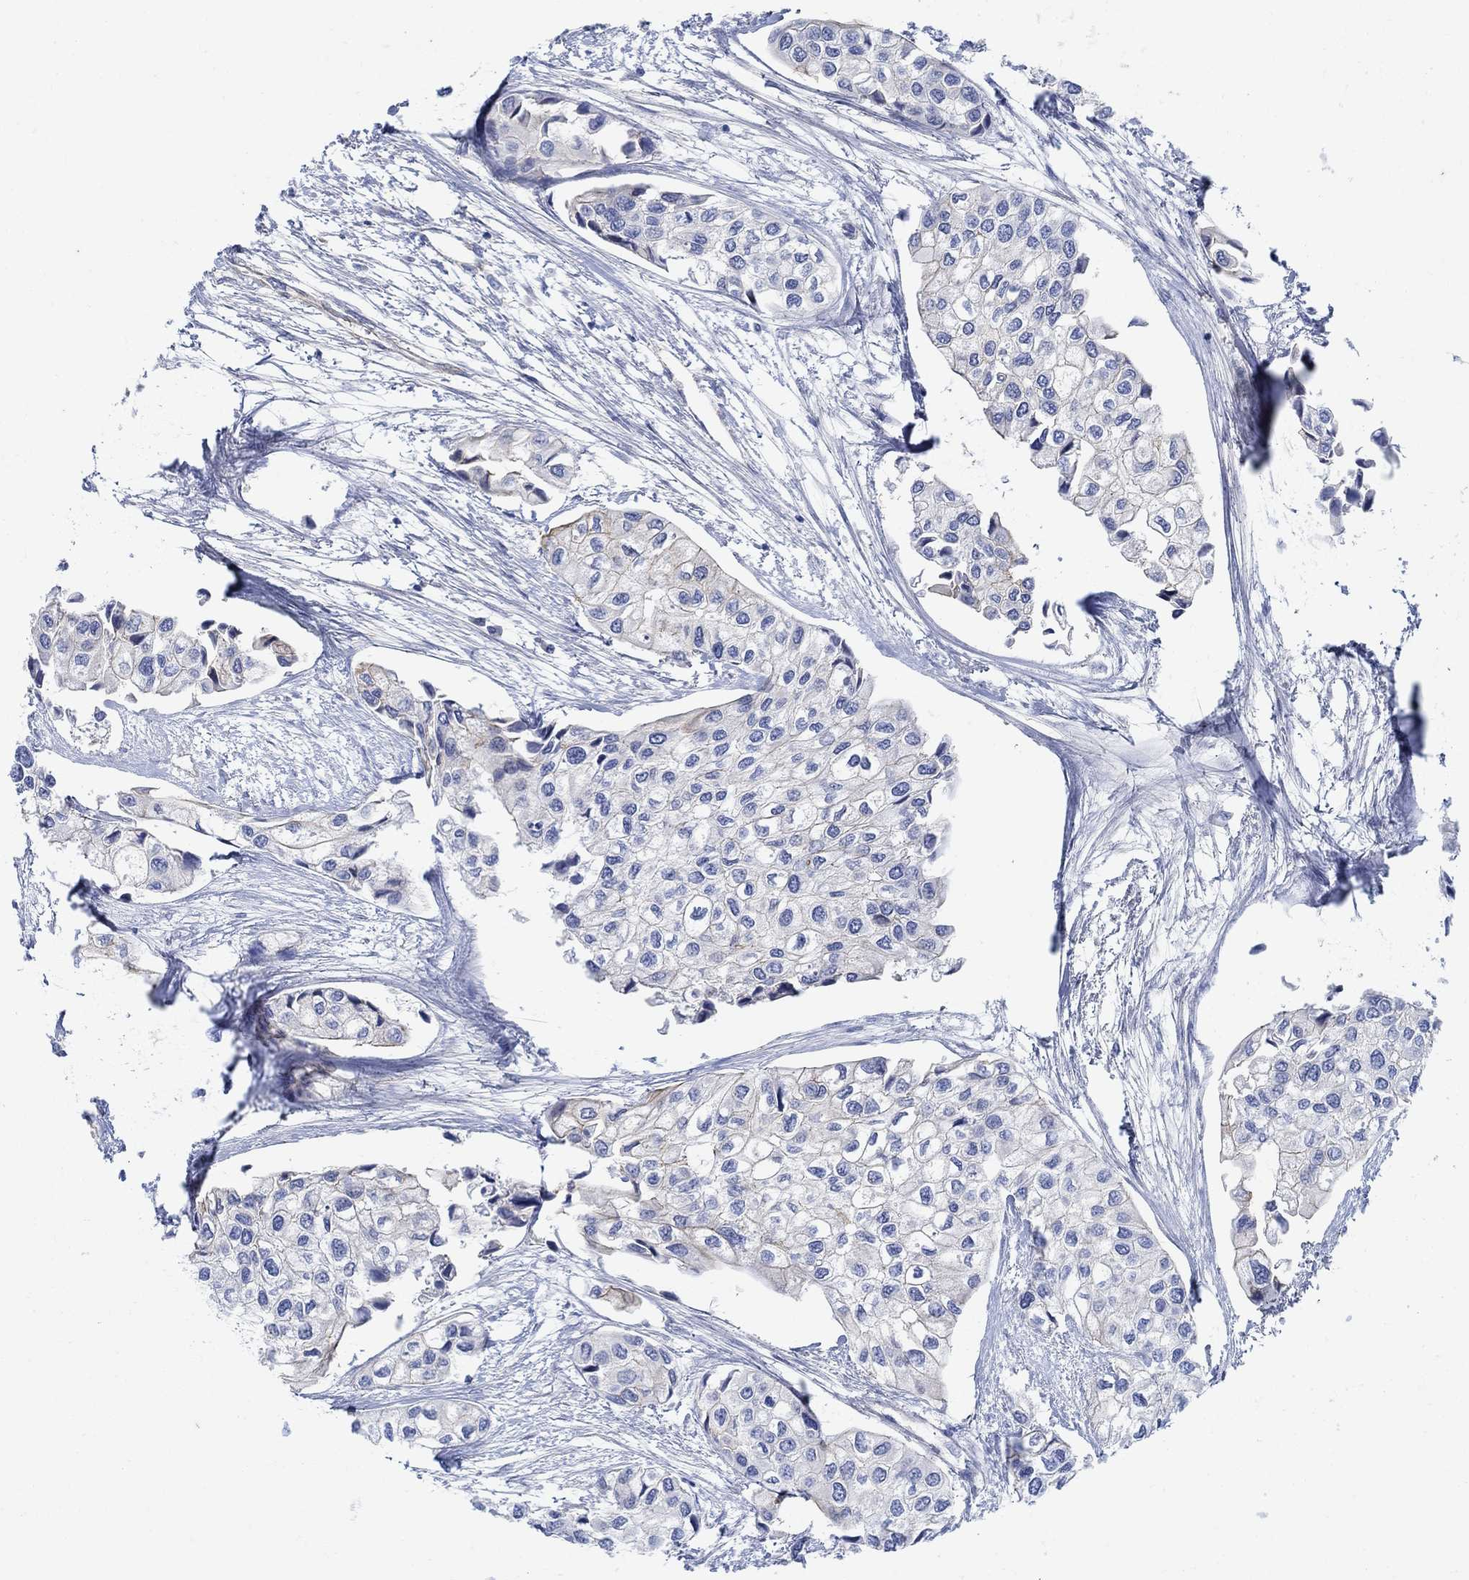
{"staining": {"intensity": "negative", "quantity": "none", "location": "none"}, "tissue": "urothelial cancer", "cell_type": "Tumor cells", "image_type": "cancer", "snomed": [{"axis": "morphology", "description": "Urothelial carcinoma, High grade"}, {"axis": "topography", "description": "Urinary bladder"}], "caption": "An immunohistochemistry (IHC) image of urothelial cancer is shown. There is no staining in tumor cells of urothelial cancer.", "gene": "TMEM198", "patient": {"sex": "male", "age": 73}}